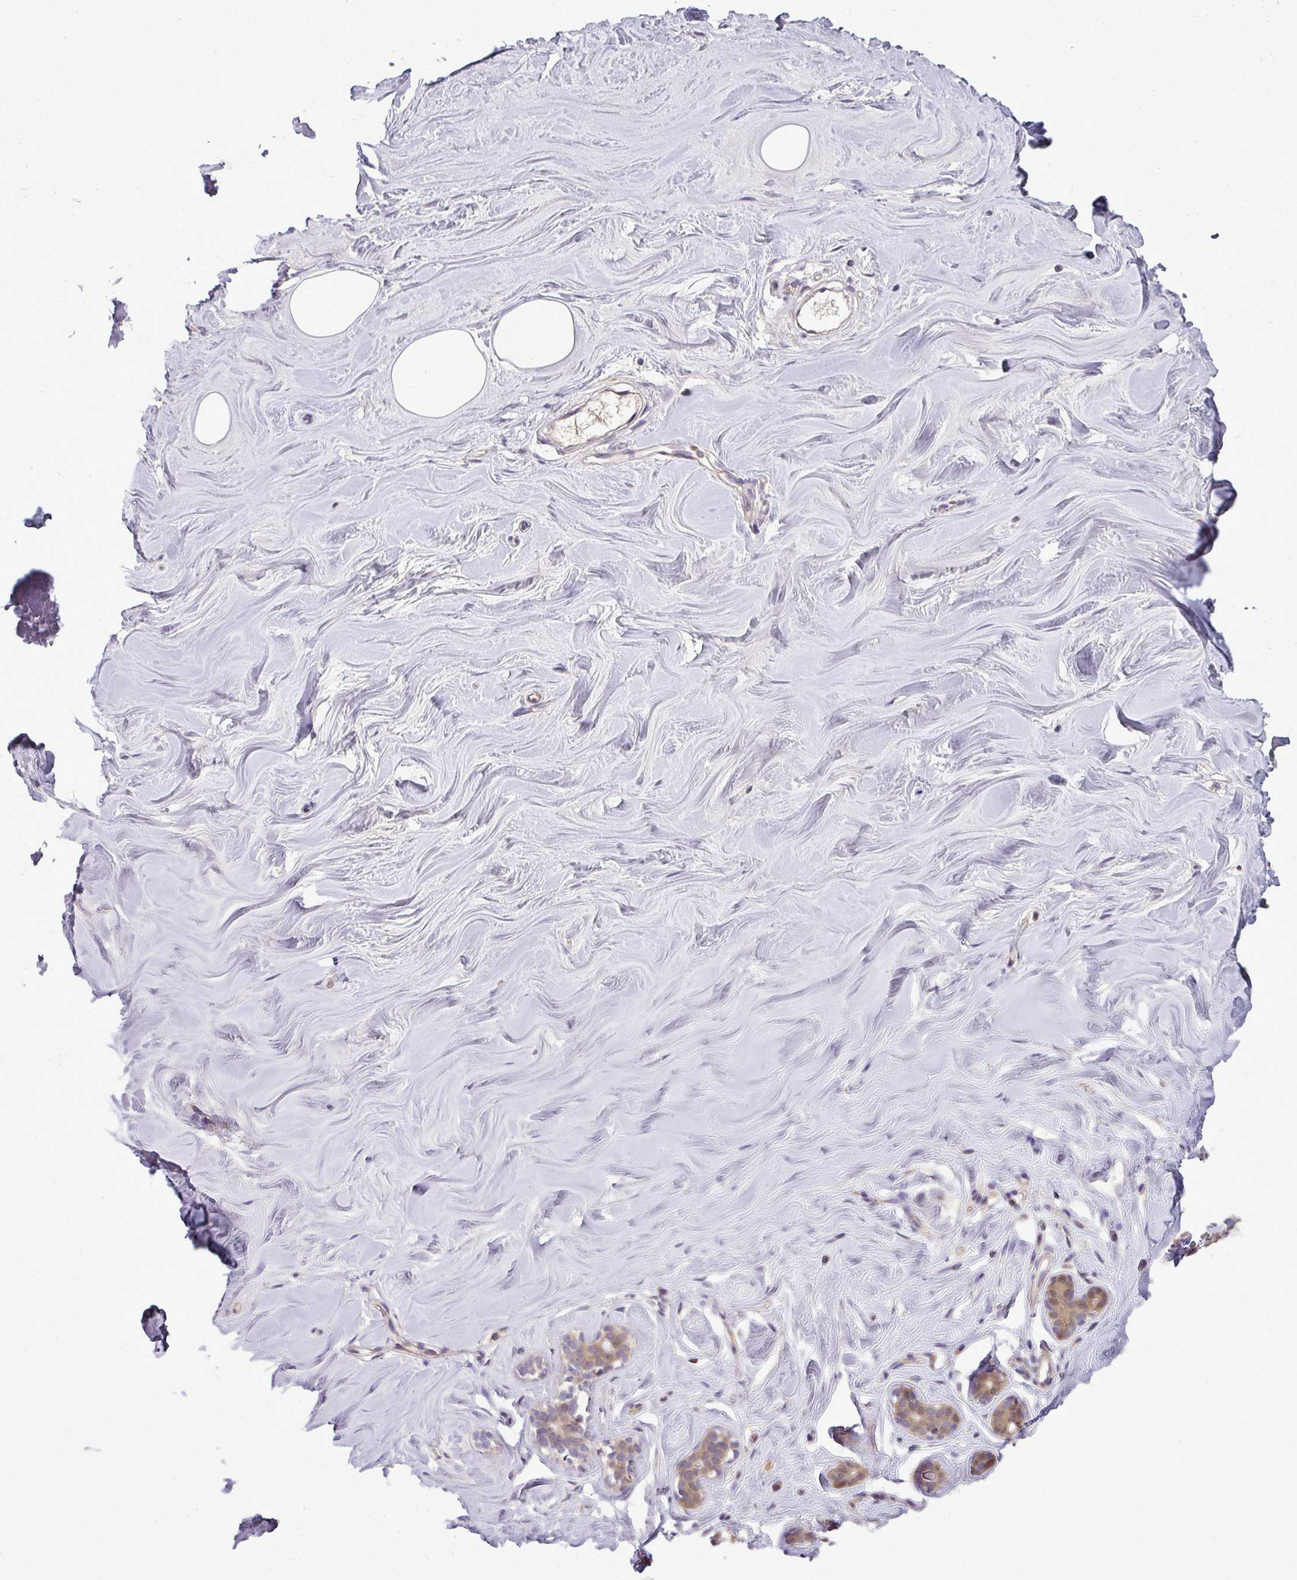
{"staining": {"intensity": "negative", "quantity": "none", "location": "none"}, "tissue": "breast", "cell_type": "Adipocytes", "image_type": "normal", "snomed": [{"axis": "morphology", "description": "Normal tissue, NOS"}, {"axis": "topography", "description": "Breast"}], "caption": "Immunohistochemical staining of benign breast demonstrates no significant positivity in adipocytes. The staining is performed using DAB (3,3'-diaminobenzidine) brown chromogen with nuclei counter-stained in using hematoxylin.", "gene": "STAT5A", "patient": {"sex": "female", "age": 25}}